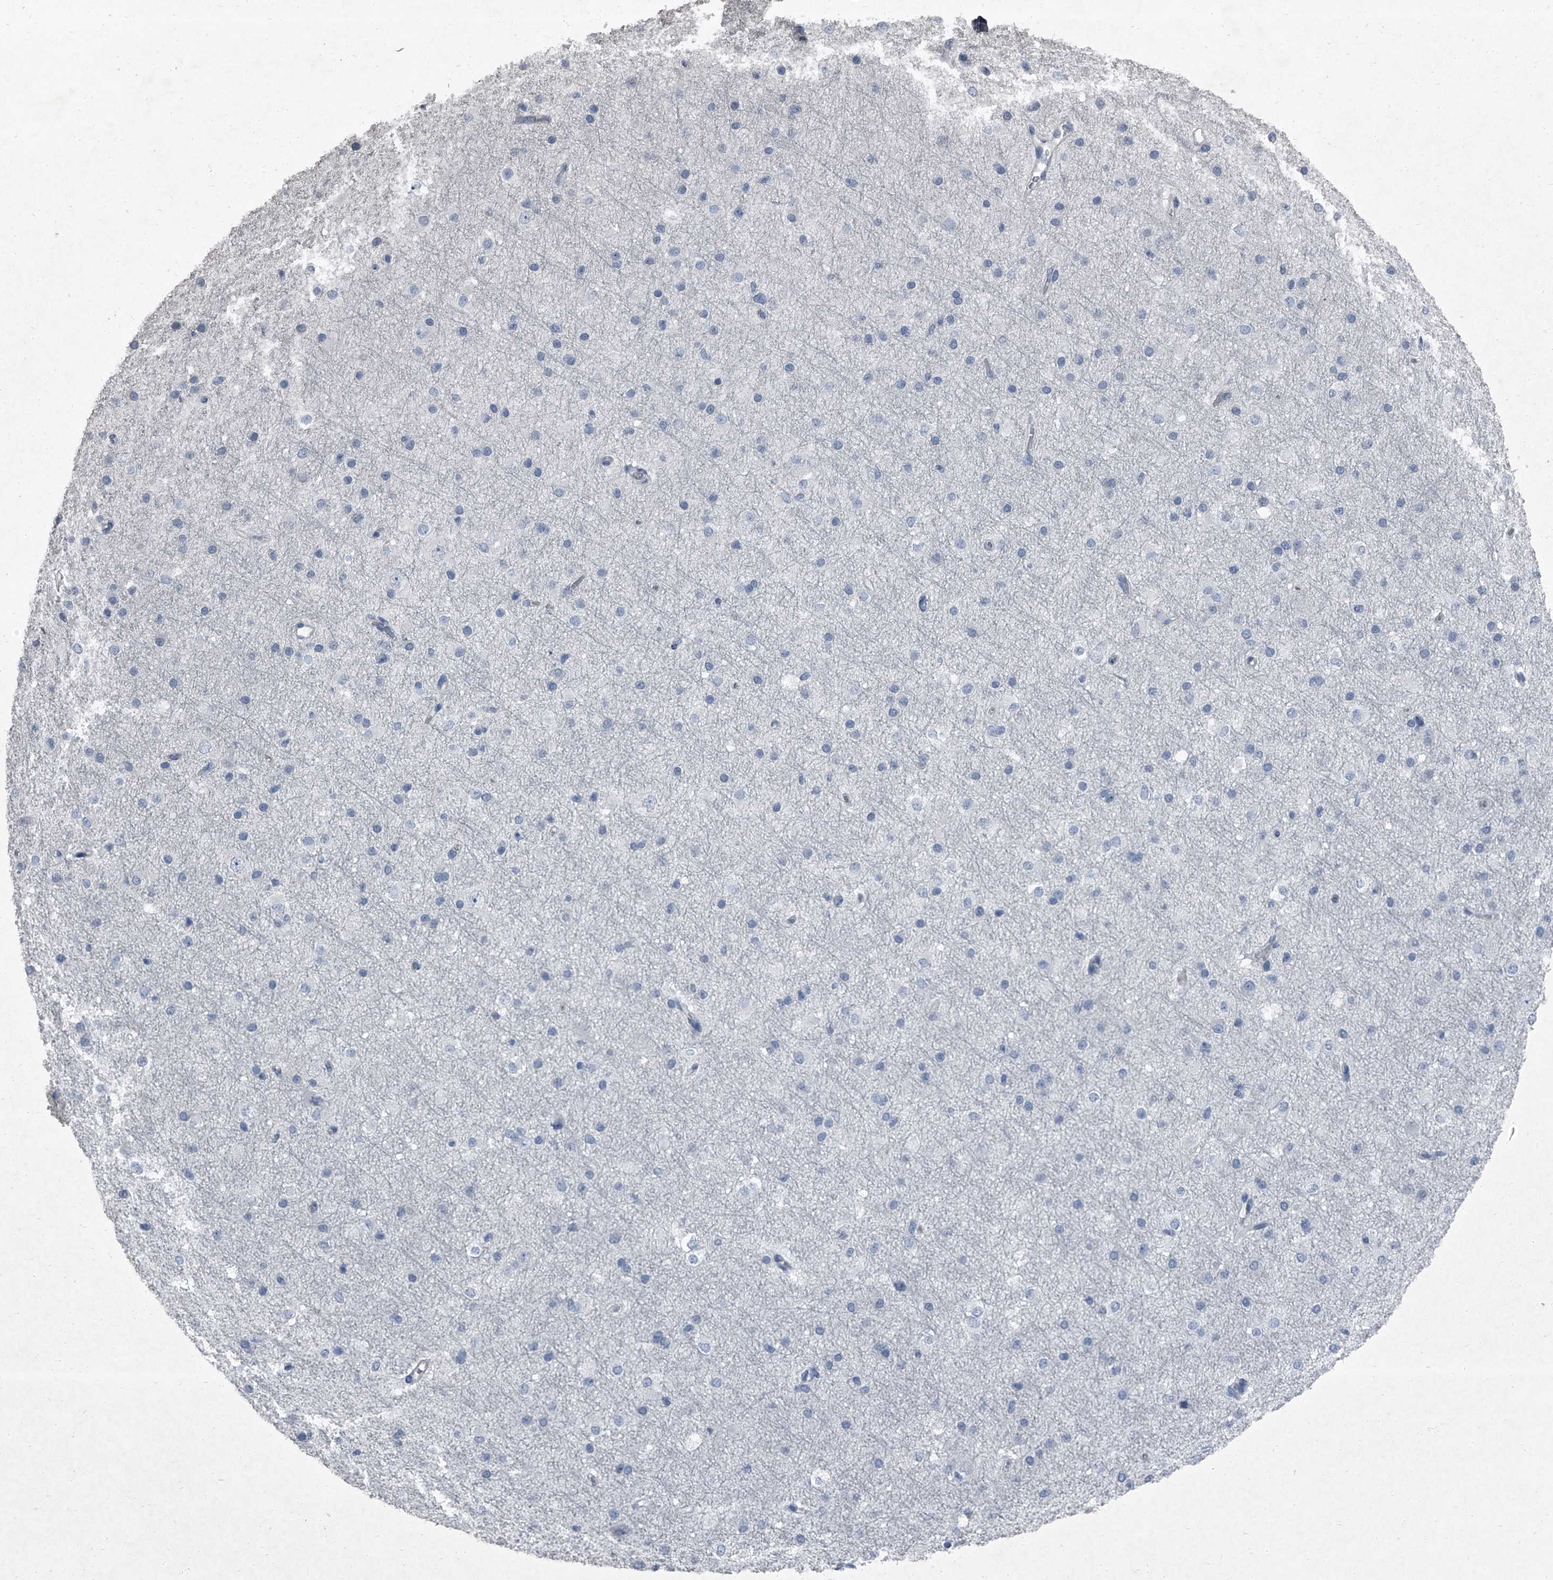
{"staining": {"intensity": "negative", "quantity": "none", "location": "none"}, "tissue": "cerebral cortex", "cell_type": "Endothelial cells", "image_type": "normal", "snomed": [{"axis": "morphology", "description": "Normal tissue, NOS"}, {"axis": "morphology", "description": "Developmental malformation"}, {"axis": "topography", "description": "Cerebral cortex"}], "caption": "A high-resolution micrograph shows immunohistochemistry staining of benign cerebral cortex, which demonstrates no significant positivity in endothelial cells.", "gene": "HEPHL1", "patient": {"sex": "female", "age": 30}}